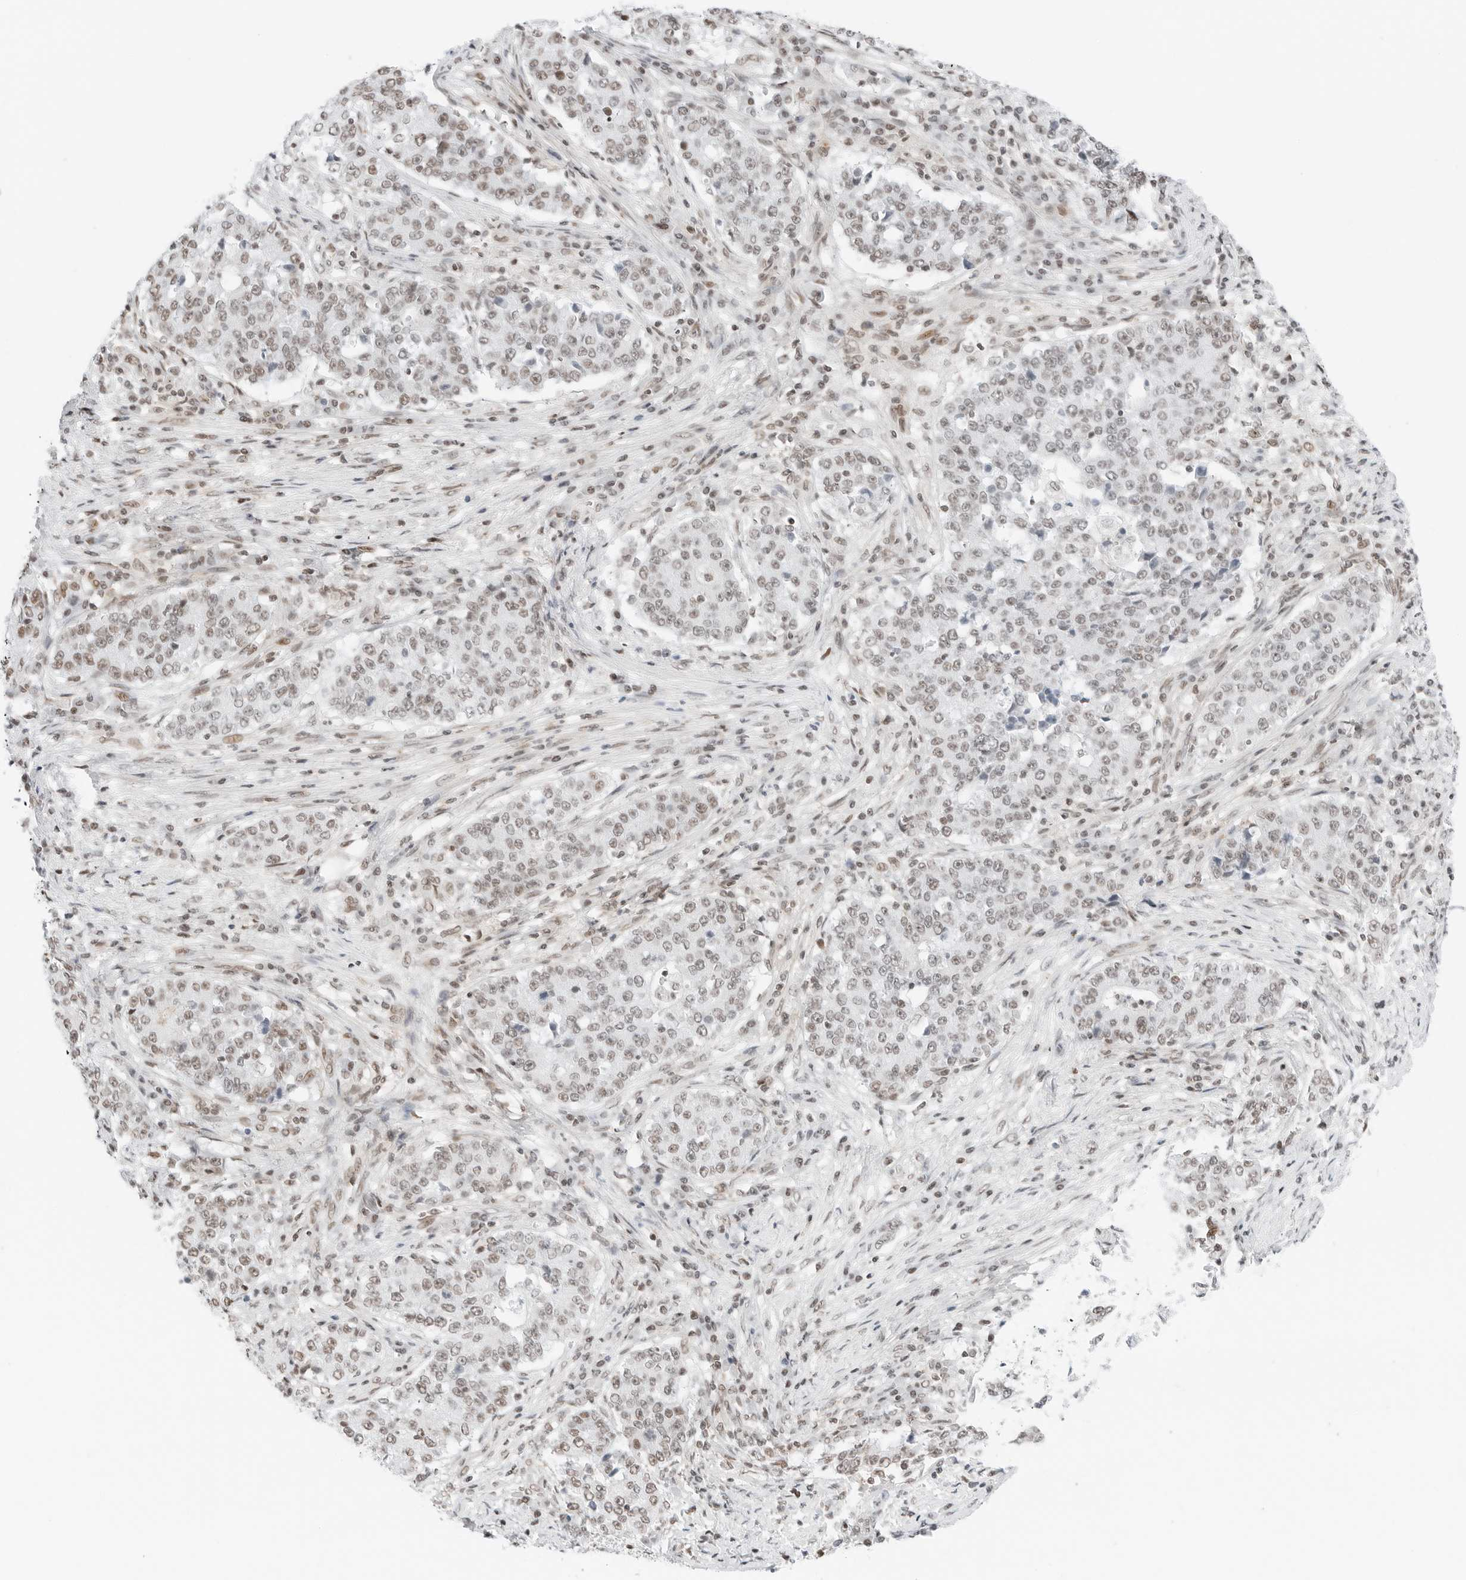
{"staining": {"intensity": "weak", "quantity": "25%-75%", "location": "nuclear"}, "tissue": "stomach cancer", "cell_type": "Tumor cells", "image_type": "cancer", "snomed": [{"axis": "morphology", "description": "Adenocarcinoma, NOS"}, {"axis": "topography", "description": "Stomach"}], "caption": "Brown immunohistochemical staining in human stomach cancer displays weak nuclear positivity in approximately 25%-75% of tumor cells. Using DAB (3,3'-diaminobenzidine) (brown) and hematoxylin (blue) stains, captured at high magnification using brightfield microscopy.", "gene": "CRTC2", "patient": {"sex": "male", "age": 59}}